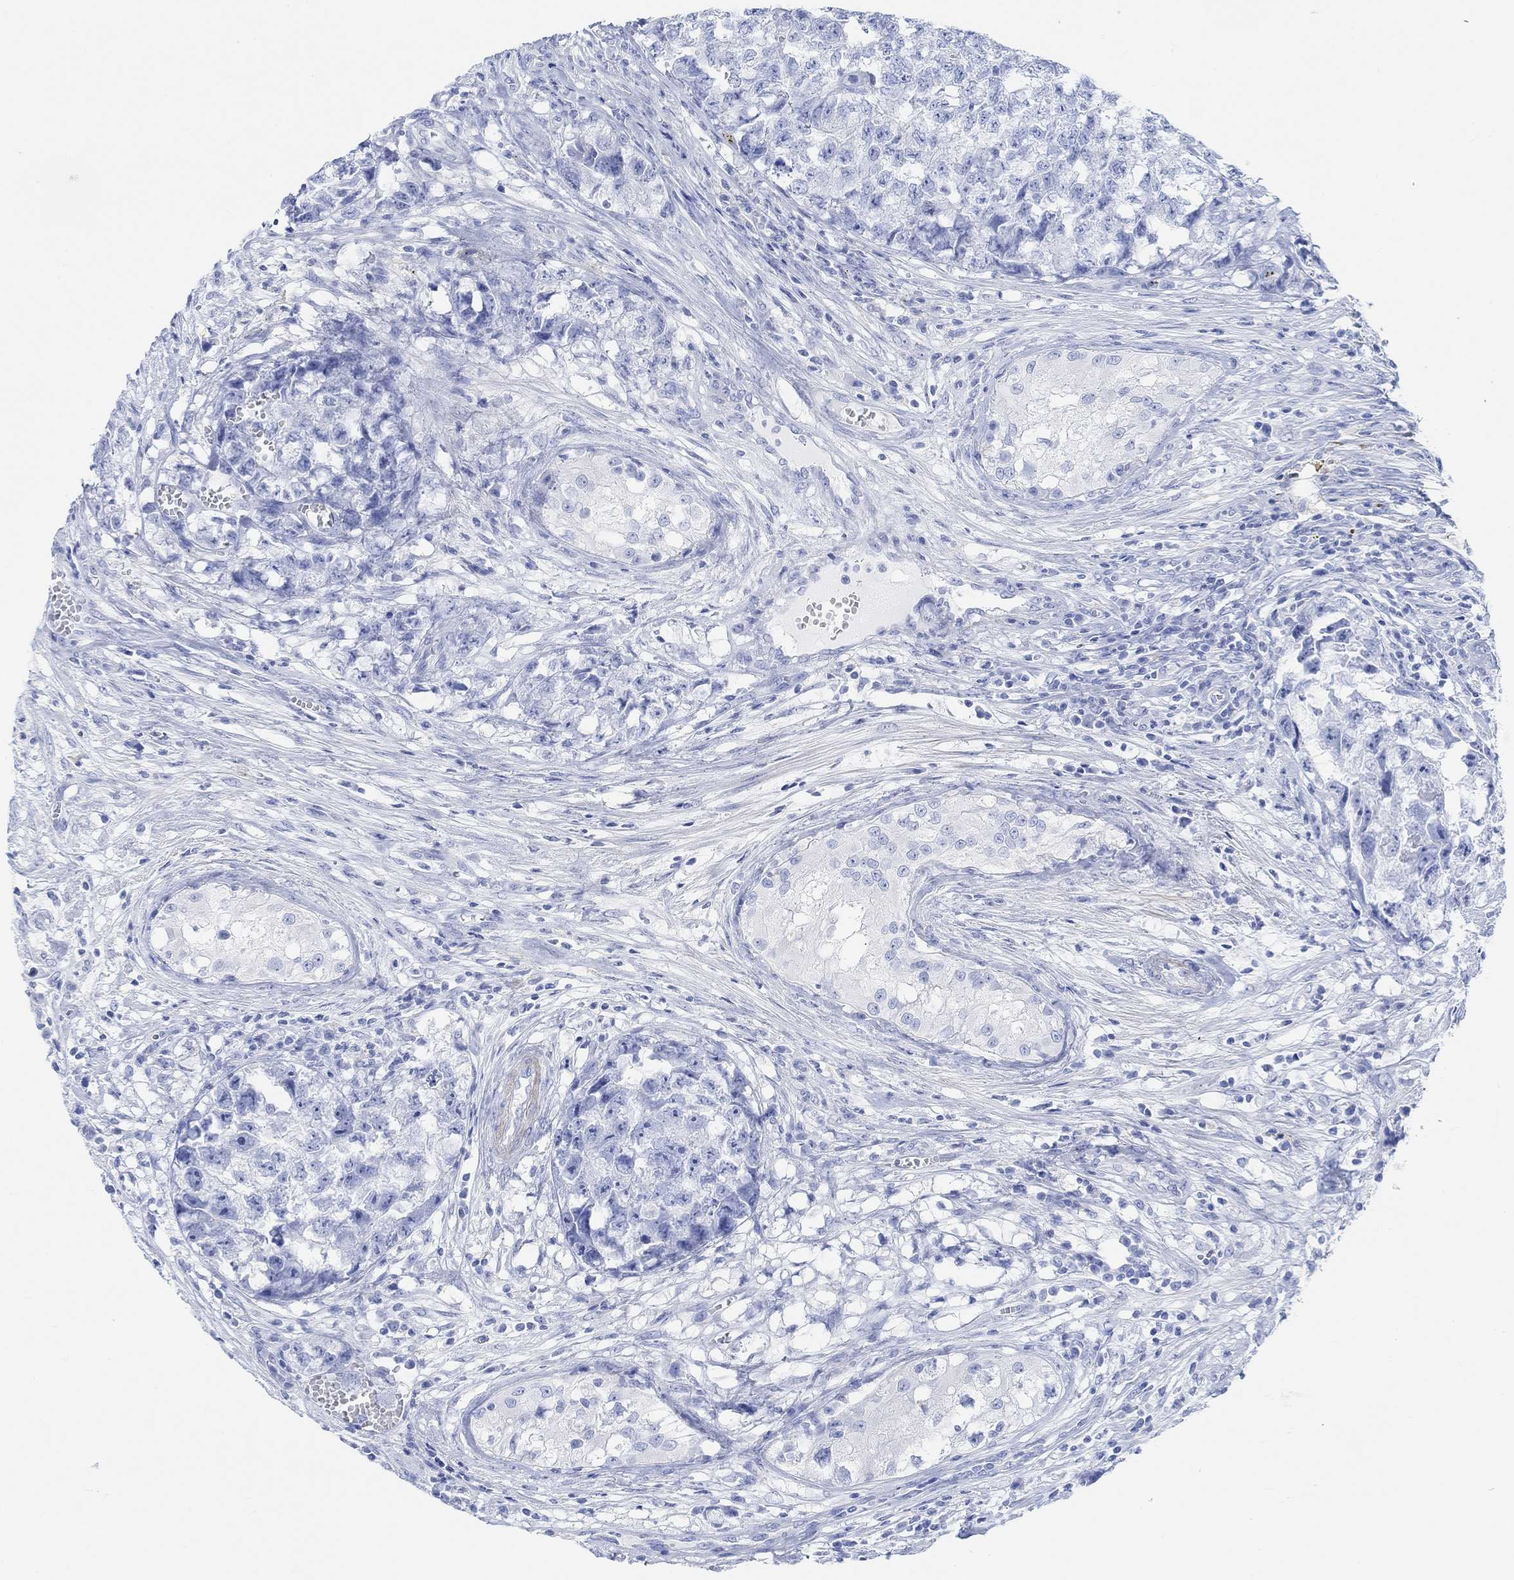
{"staining": {"intensity": "negative", "quantity": "none", "location": "none"}, "tissue": "testis cancer", "cell_type": "Tumor cells", "image_type": "cancer", "snomed": [{"axis": "morphology", "description": "Seminoma, NOS"}, {"axis": "morphology", "description": "Carcinoma, Embryonal, NOS"}, {"axis": "topography", "description": "Testis"}], "caption": "High power microscopy histopathology image of an immunohistochemistry photomicrograph of testis cancer (embryonal carcinoma), revealing no significant expression in tumor cells.", "gene": "ANKRD33", "patient": {"sex": "male", "age": 22}}